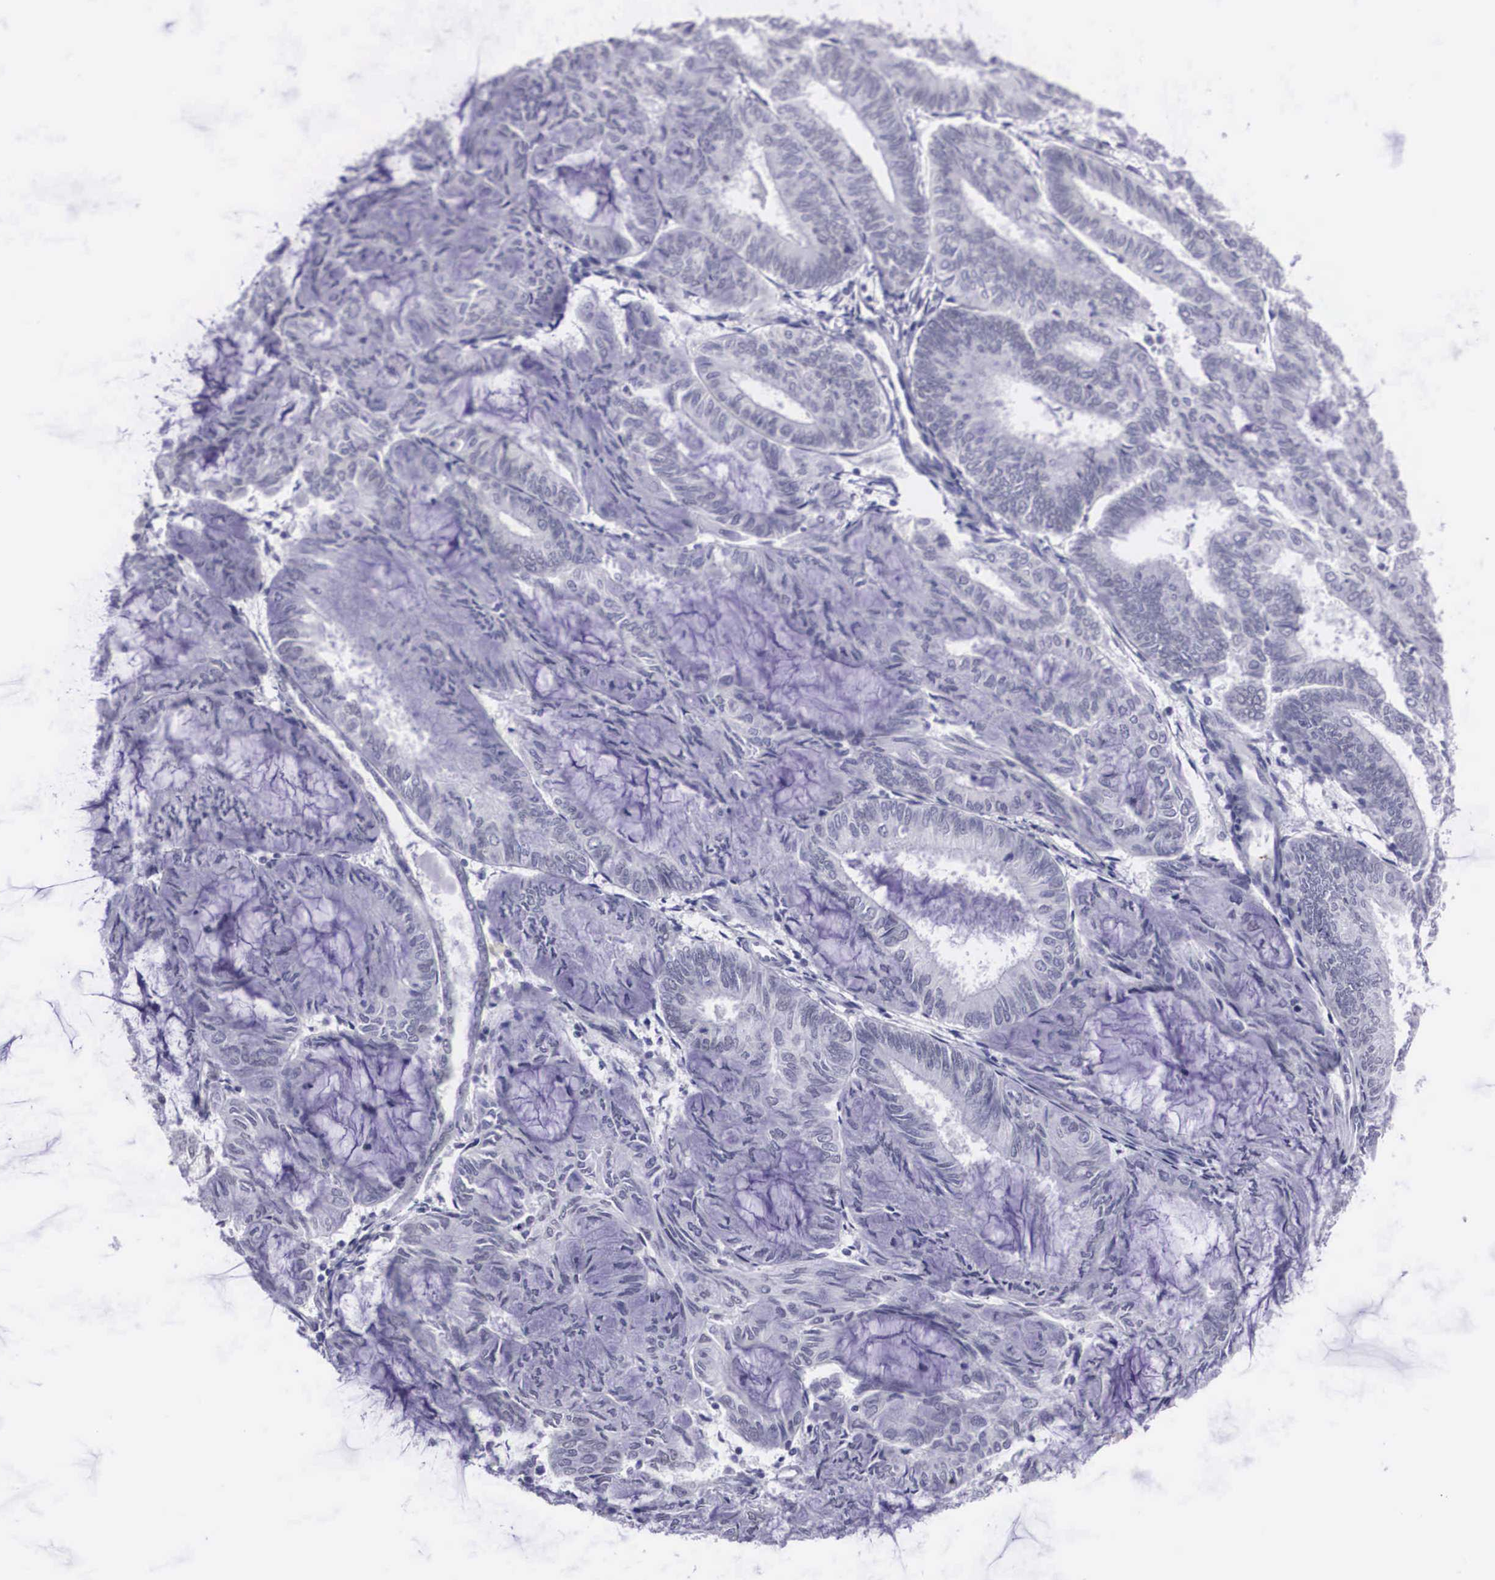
{"staining": {"intensity": "negative", "quantity": "none", "location": "none"}, "tissue": "endometrial cancer", "cell_type": "Tumor cells", "image_type": "cancer", "snomed": [{"axis": "morphology", "description": "Adenocarcinoma, NOS"}, {"axis": "topography", "description": "Endometrium"}], "caption": "A micrograph of human endometrial cancer (adenocarcinoma) is negative for staining in tumor cells.", "gene": "C22orf31", "patient": {"sex": "female", "age": 59}}